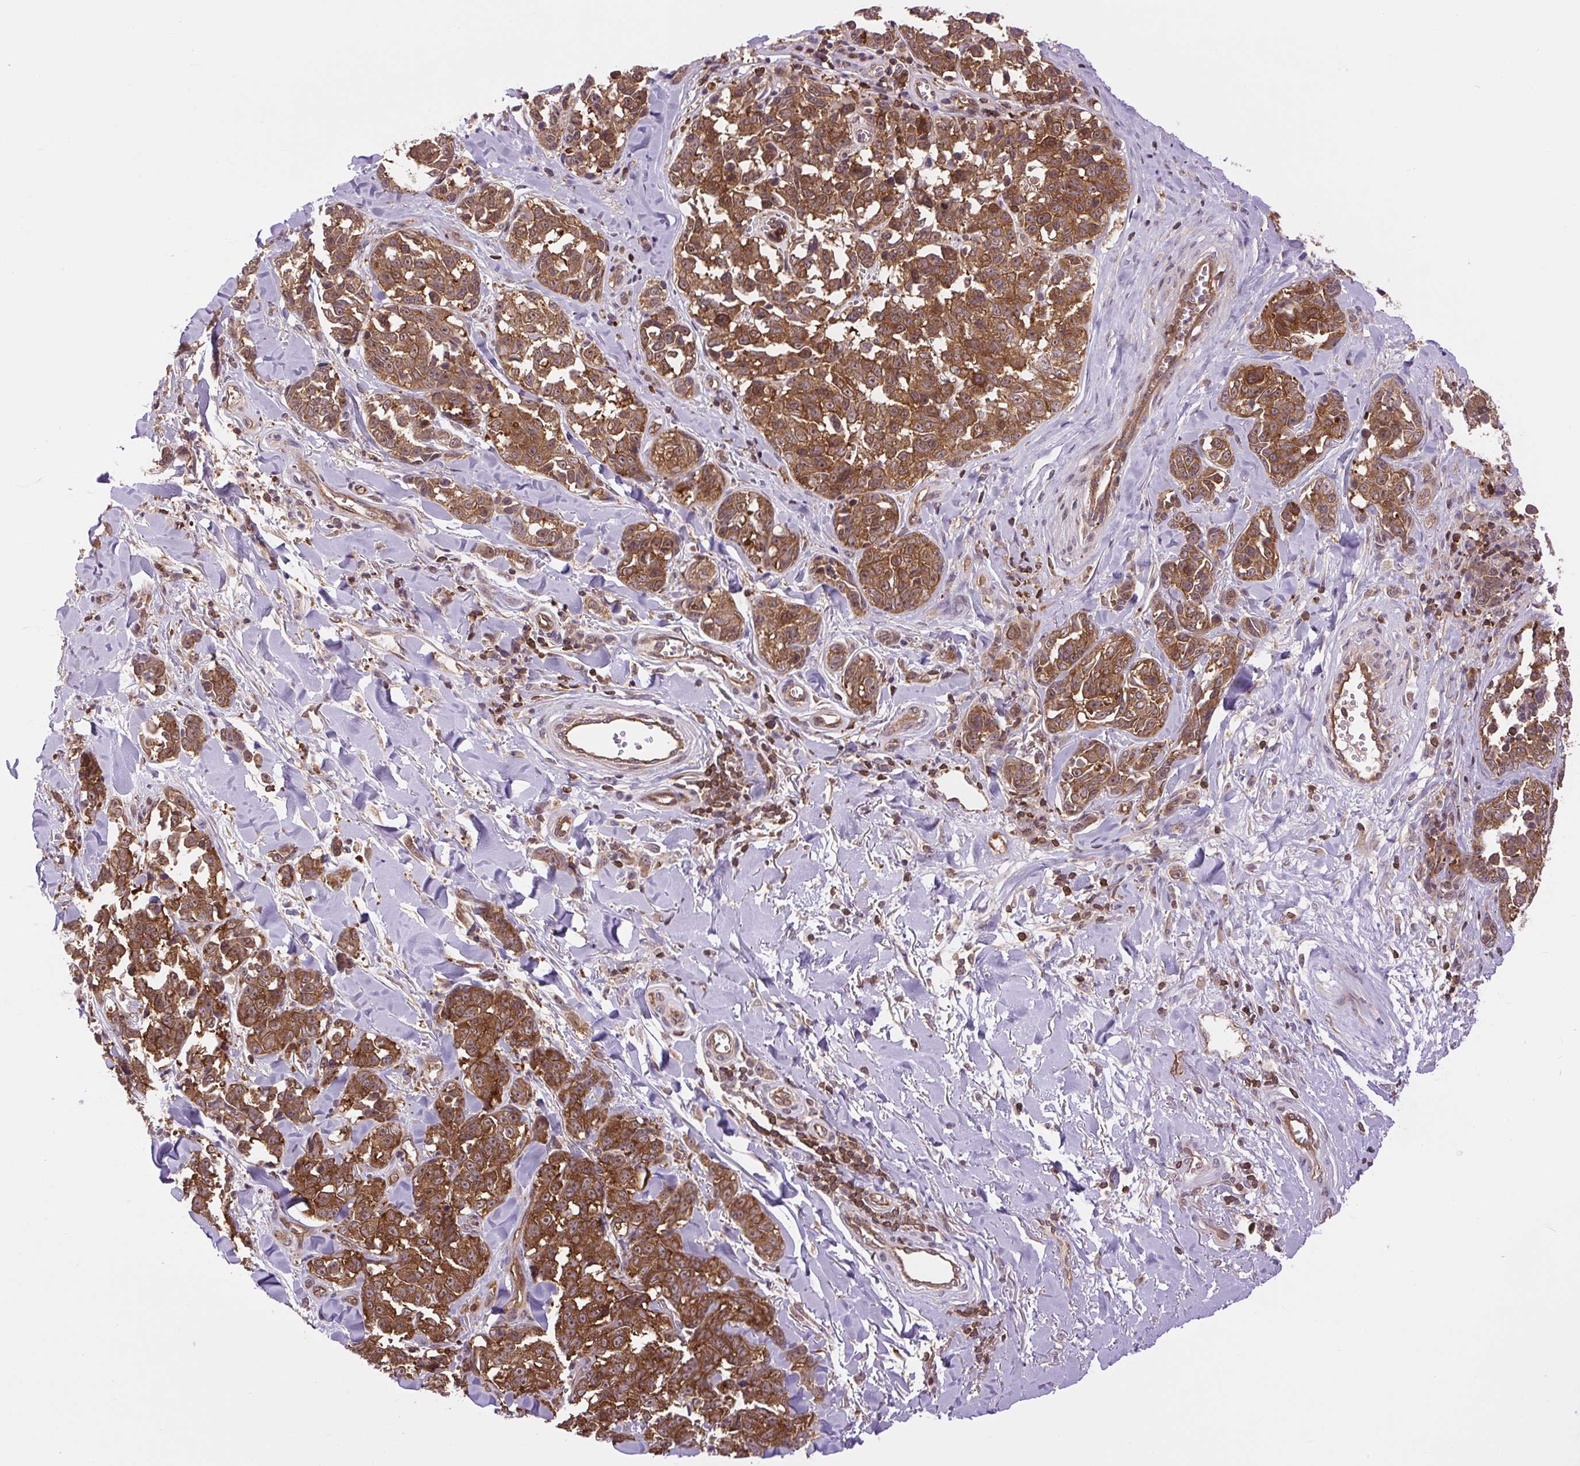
{"staining": {"intensity": "strong", "quantity": ">75%", "location": "cytoplasmic/membranous,nuclear"}, "tissue": "melanoma", "cell_type": "Tumor cells", "image_type": "cancer", "snomed": [{"axis": "morphology", "description": "Malignant melanoma, NOS"}, {"axis": "topography", "description": "Skin"}], "caption": "IHC image of melanoma stained for a protein (brown), which demonstrates high levels of strong cytoplasmic/membranous and nuclear positivity in about >75% of tumor cells.", "gene": "PLCG1", "patient": {"sex": "female", "age": 64}}